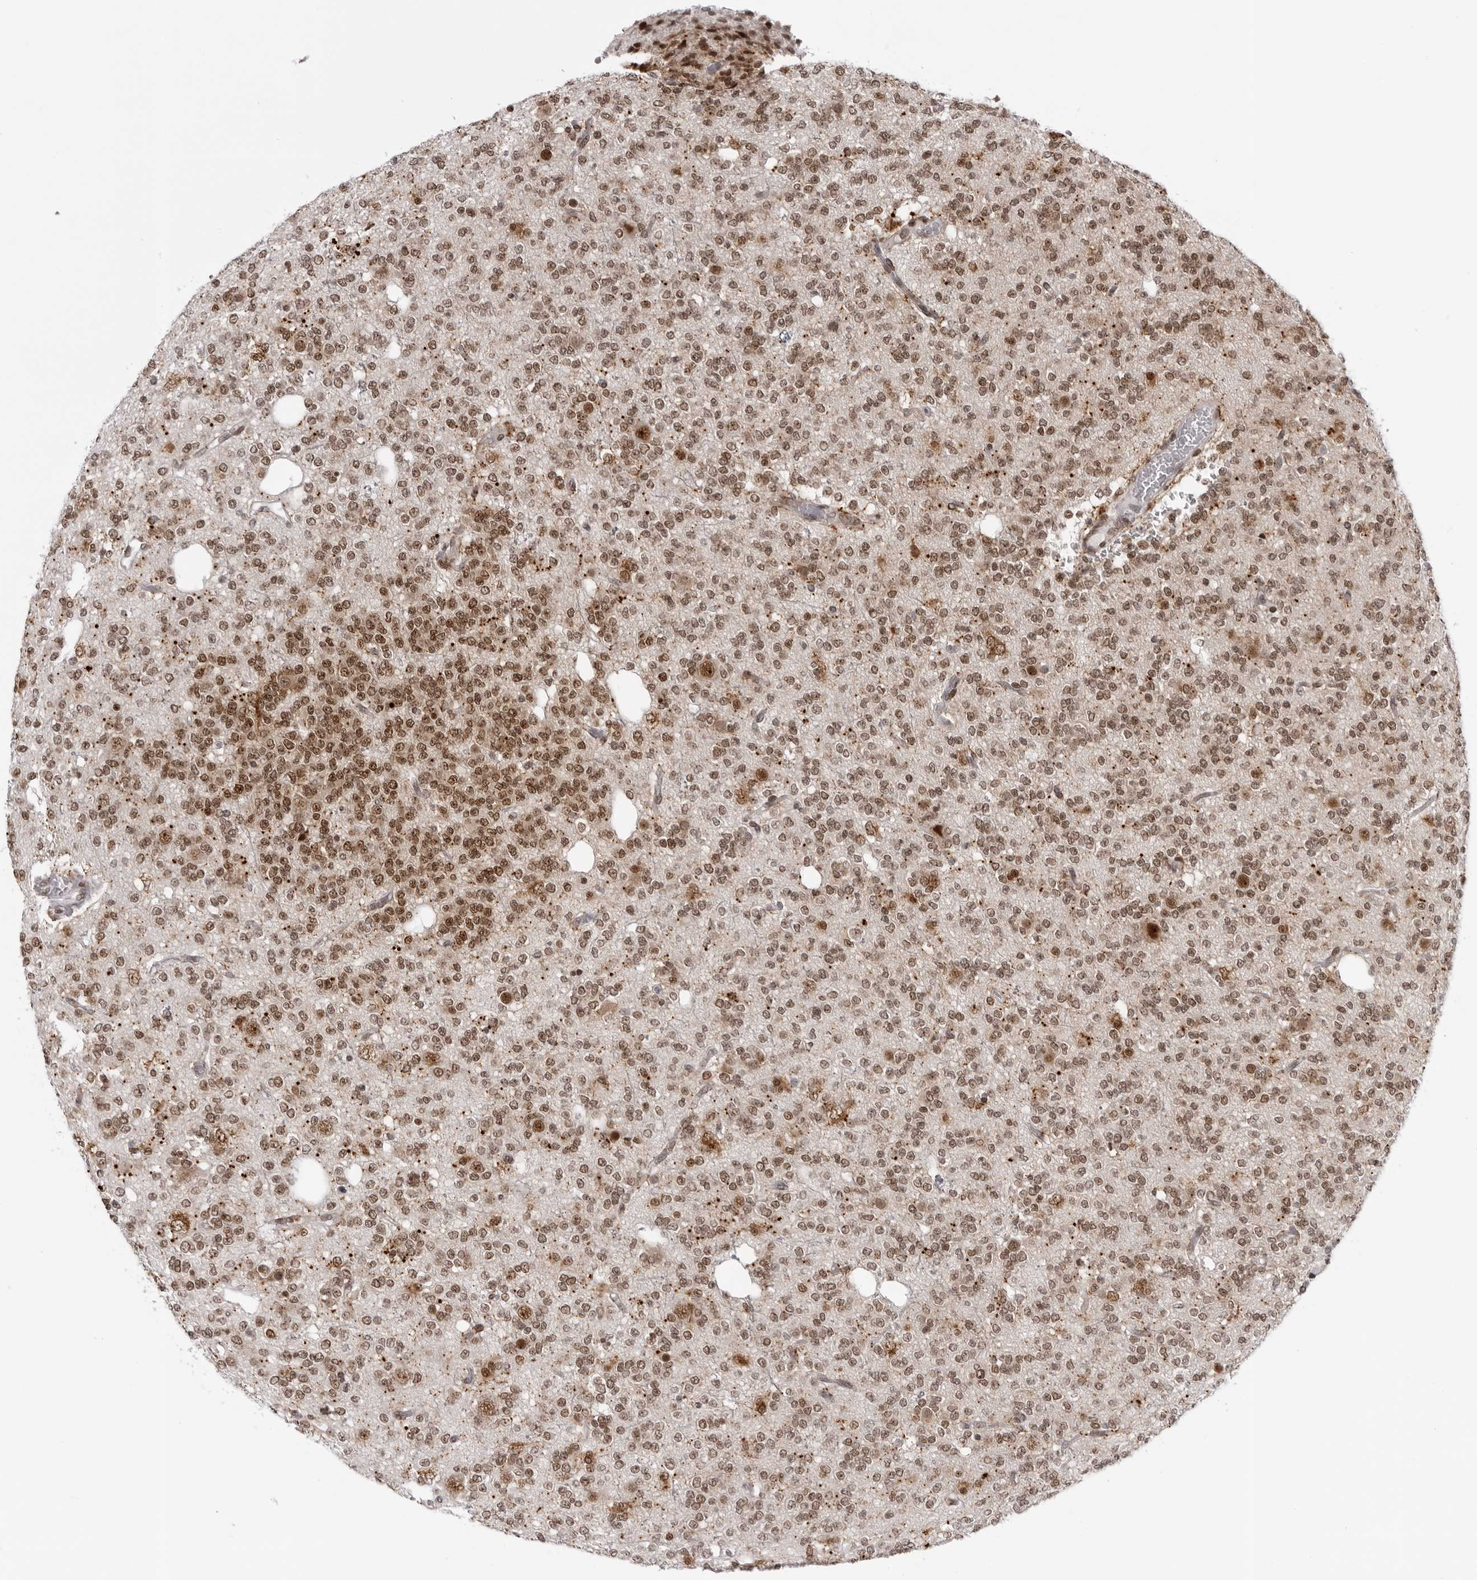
{"staining": {"intensity": "moderate", "quantity": ">75%", "location": "nuclear"}, "tissue": "glioma", "cell_type": "Tumor cells", "image_type": "cancer", "snomed": [{"axis": "morphology", "description": "Glioma, malignant, Low grade"}, {"axis": "topography", "description": "Brain"}], "caption": "Tumor cells demonstrate medium levels of moderate nuclear staining in approximately >75% of cells in malignant low-grade glioma.", "gene": "HEXIM2", "patient": {"sex": "male", "age": 38}}